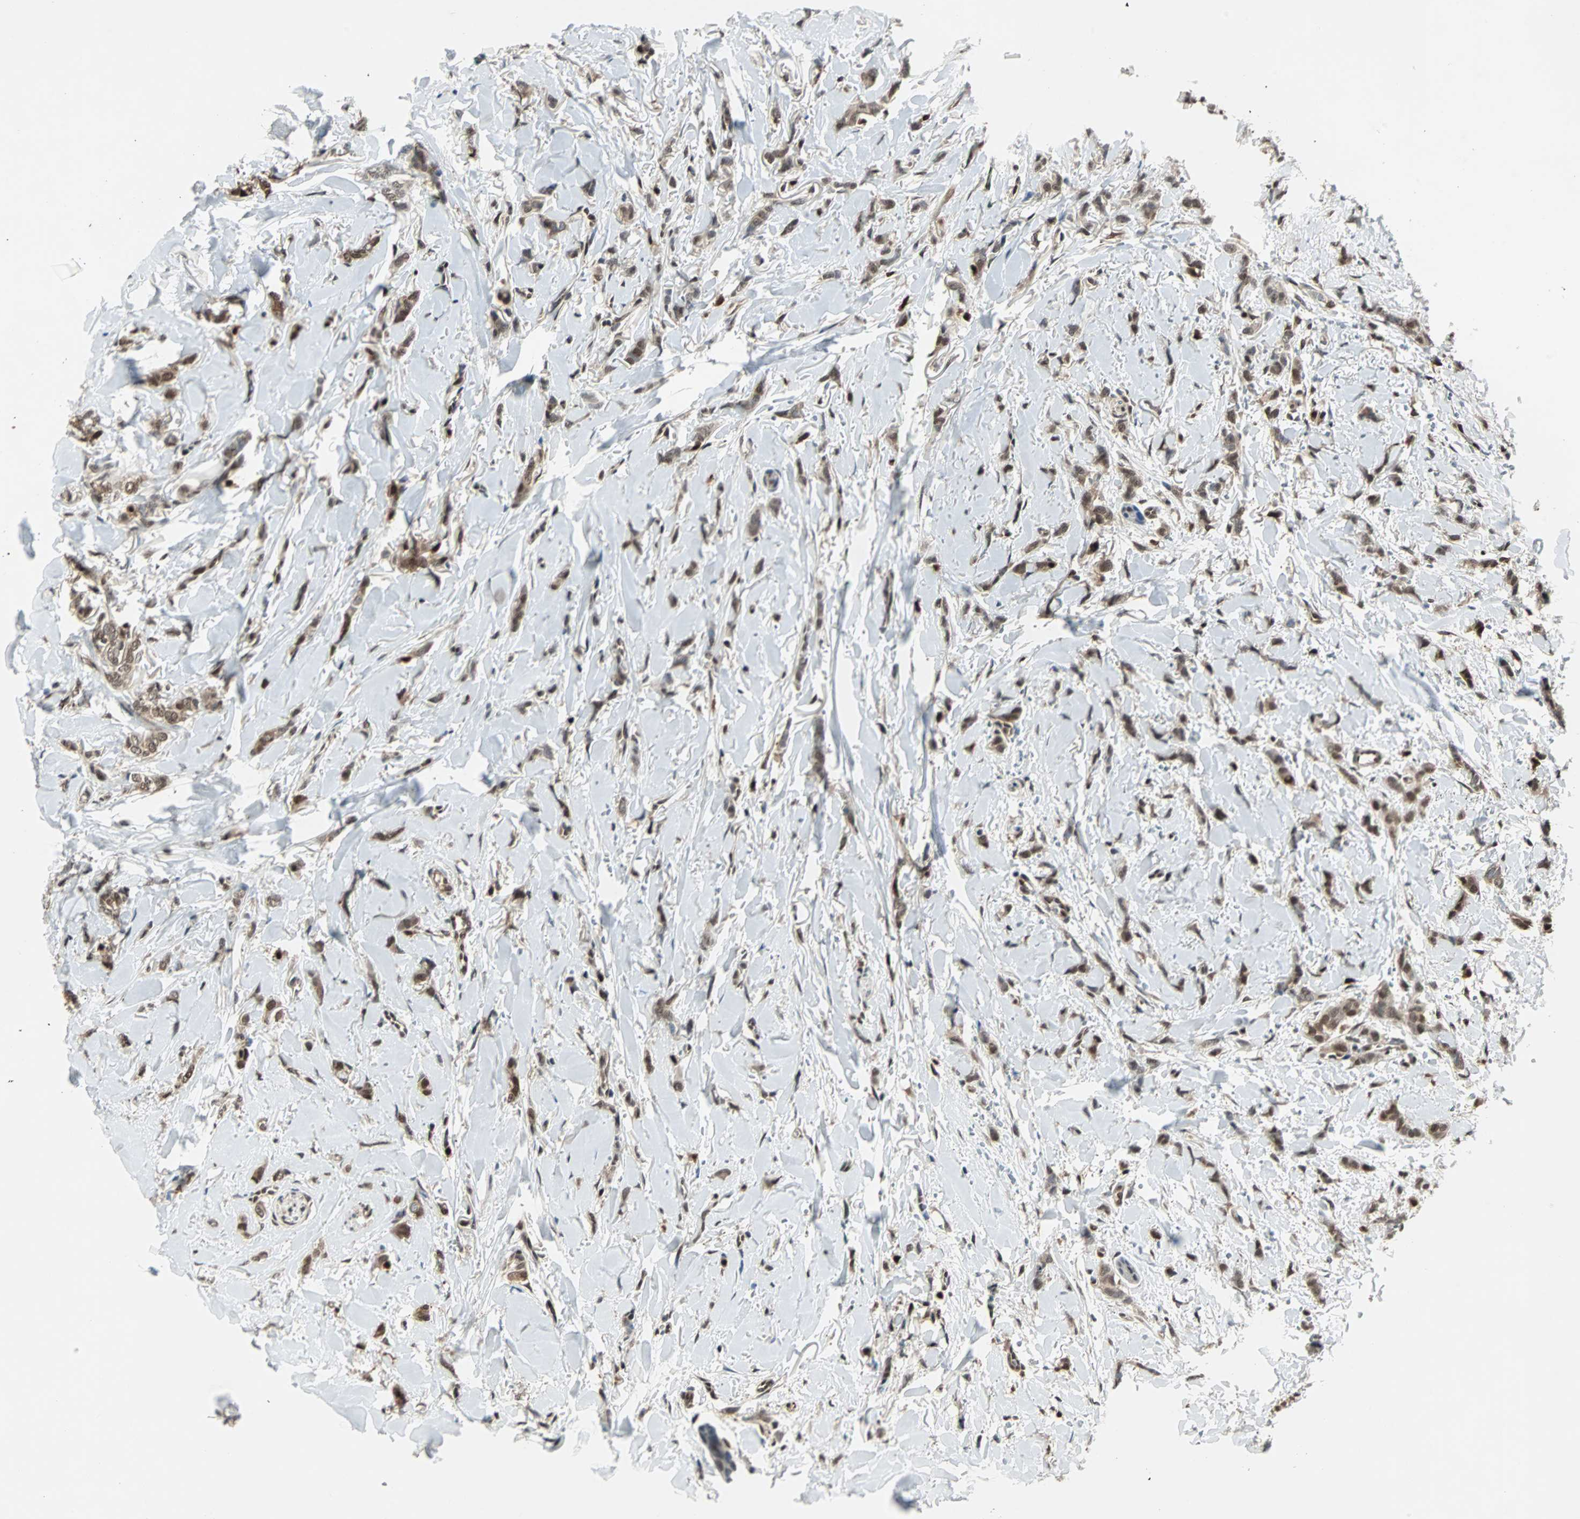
{"staining": {"intensity": "strong", "quantity": ">75%", "location": "cytoplasmic/membranous,nuclear"}, "tissue": "breast cancer", "cell_type": "Tumor cells", "image_type": "cancer", "snomed": [{"axis": "morphology", "description": "Lobular carcinoma"}, {"axis": "topography", "description": "Skin"}, {"axis": "topography", "description": "Breast"}], "caption": "IHC of breast lobular carcinoma demonstrates high levels of strong cytoplasmic/membranous and nuclear positivity in about >75% of tumor cells. (Stains: DAB (3,3'-diaminobenzidine) in brown, nuclei in blue, Microscopy: brightfield microscopy at high magnification).", "gene": "ACLY", "patient": {"sex": "female", "age": 46}}